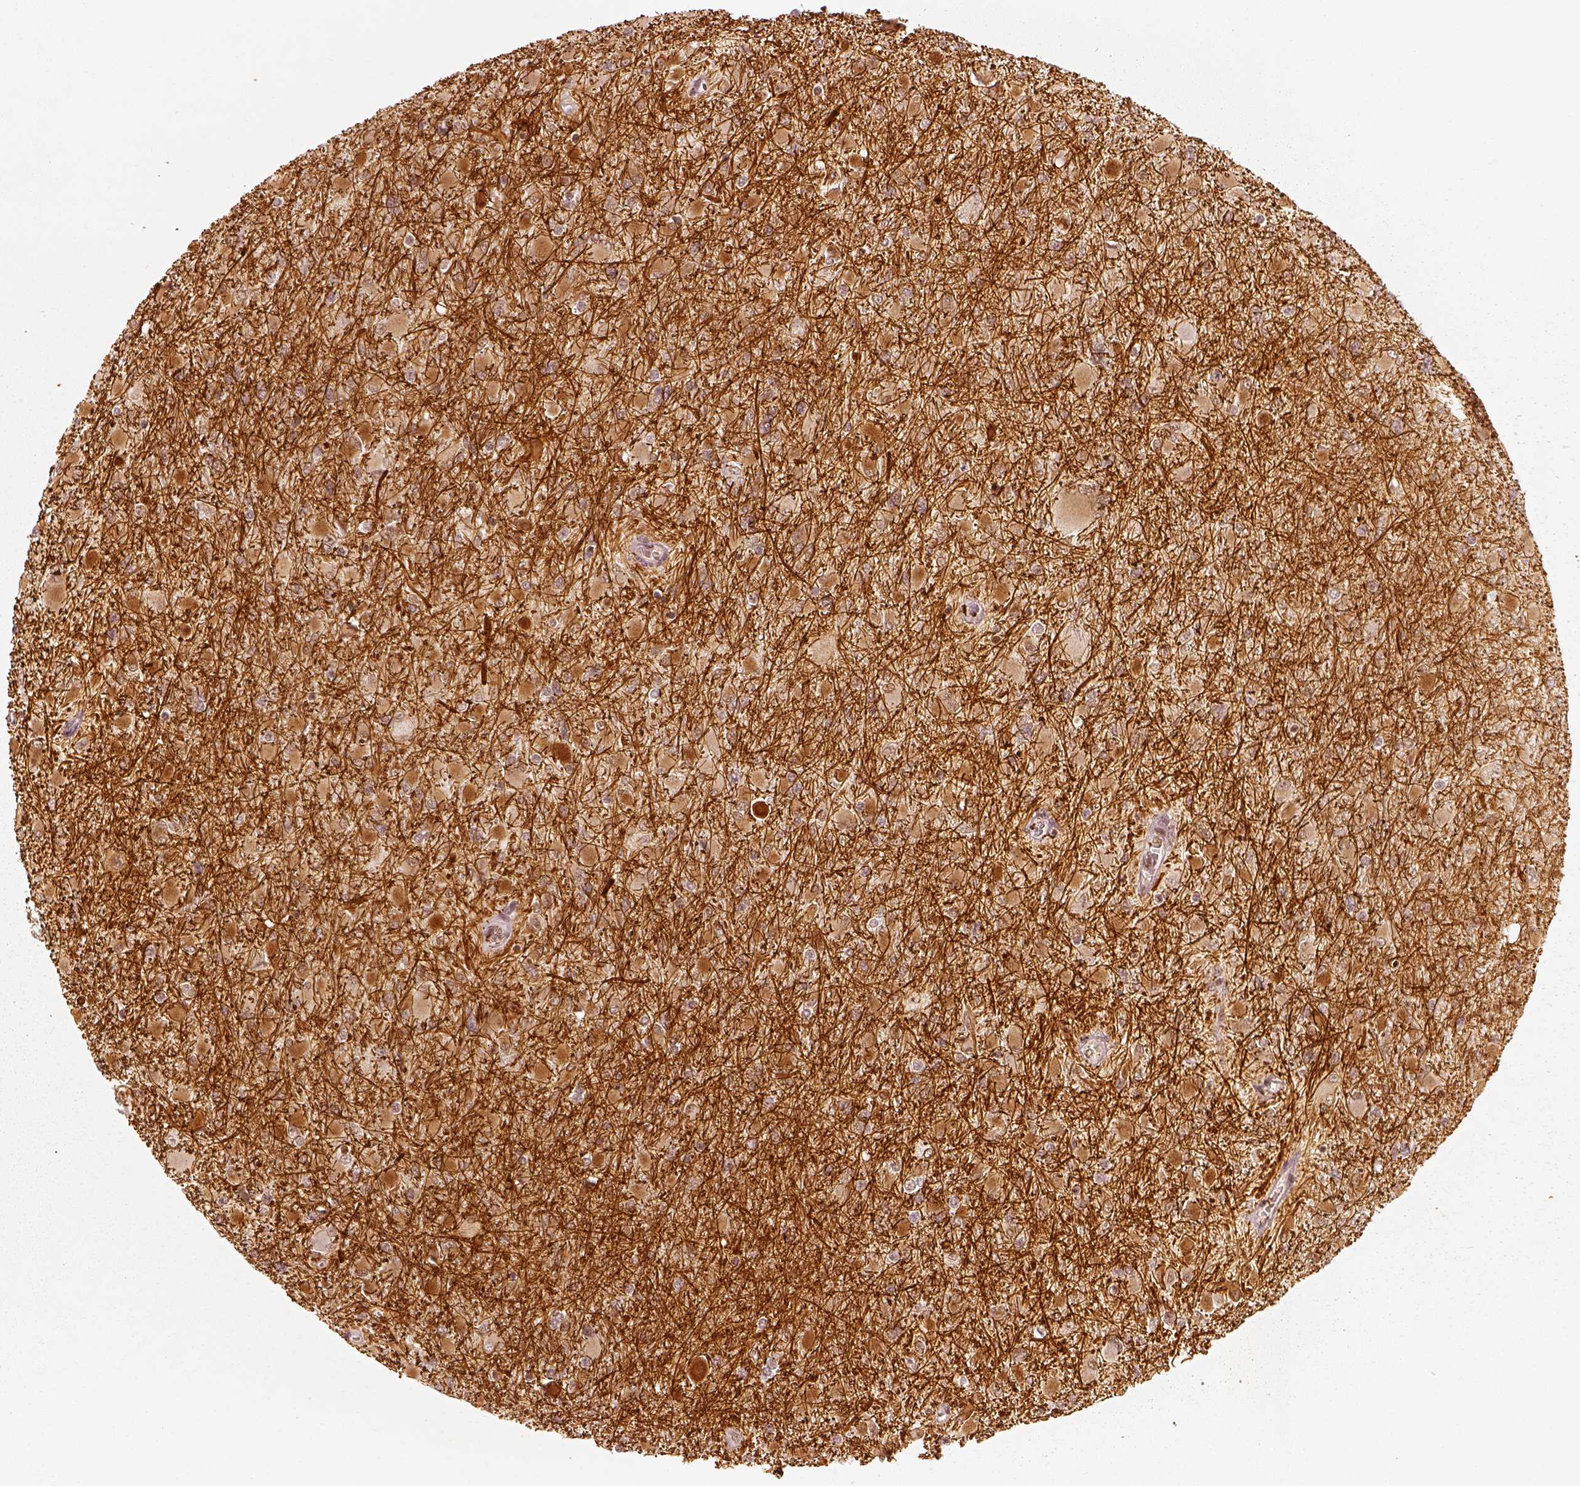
{"staining": {"intensity": "moderate", "quantity": ">75%", "location": "cytoplasmic/membranous"}, "tissue": "glioma", "cell_type": "Tumor cells", "image_type": "cancer", "snomed": [{"axis": "morphology", "description": "Glioma, malignant, High grade"}, {"axis": "topography", "description": "Cerebral cortex"}], "caption": "The photomicrograph displays staining of glioma, revealing moderate cytoplasmic/membranous protein positivity (brown color) within tumor cells.", "gene": "GMEB2", "patient": {"sex": "female", "age": 36}}